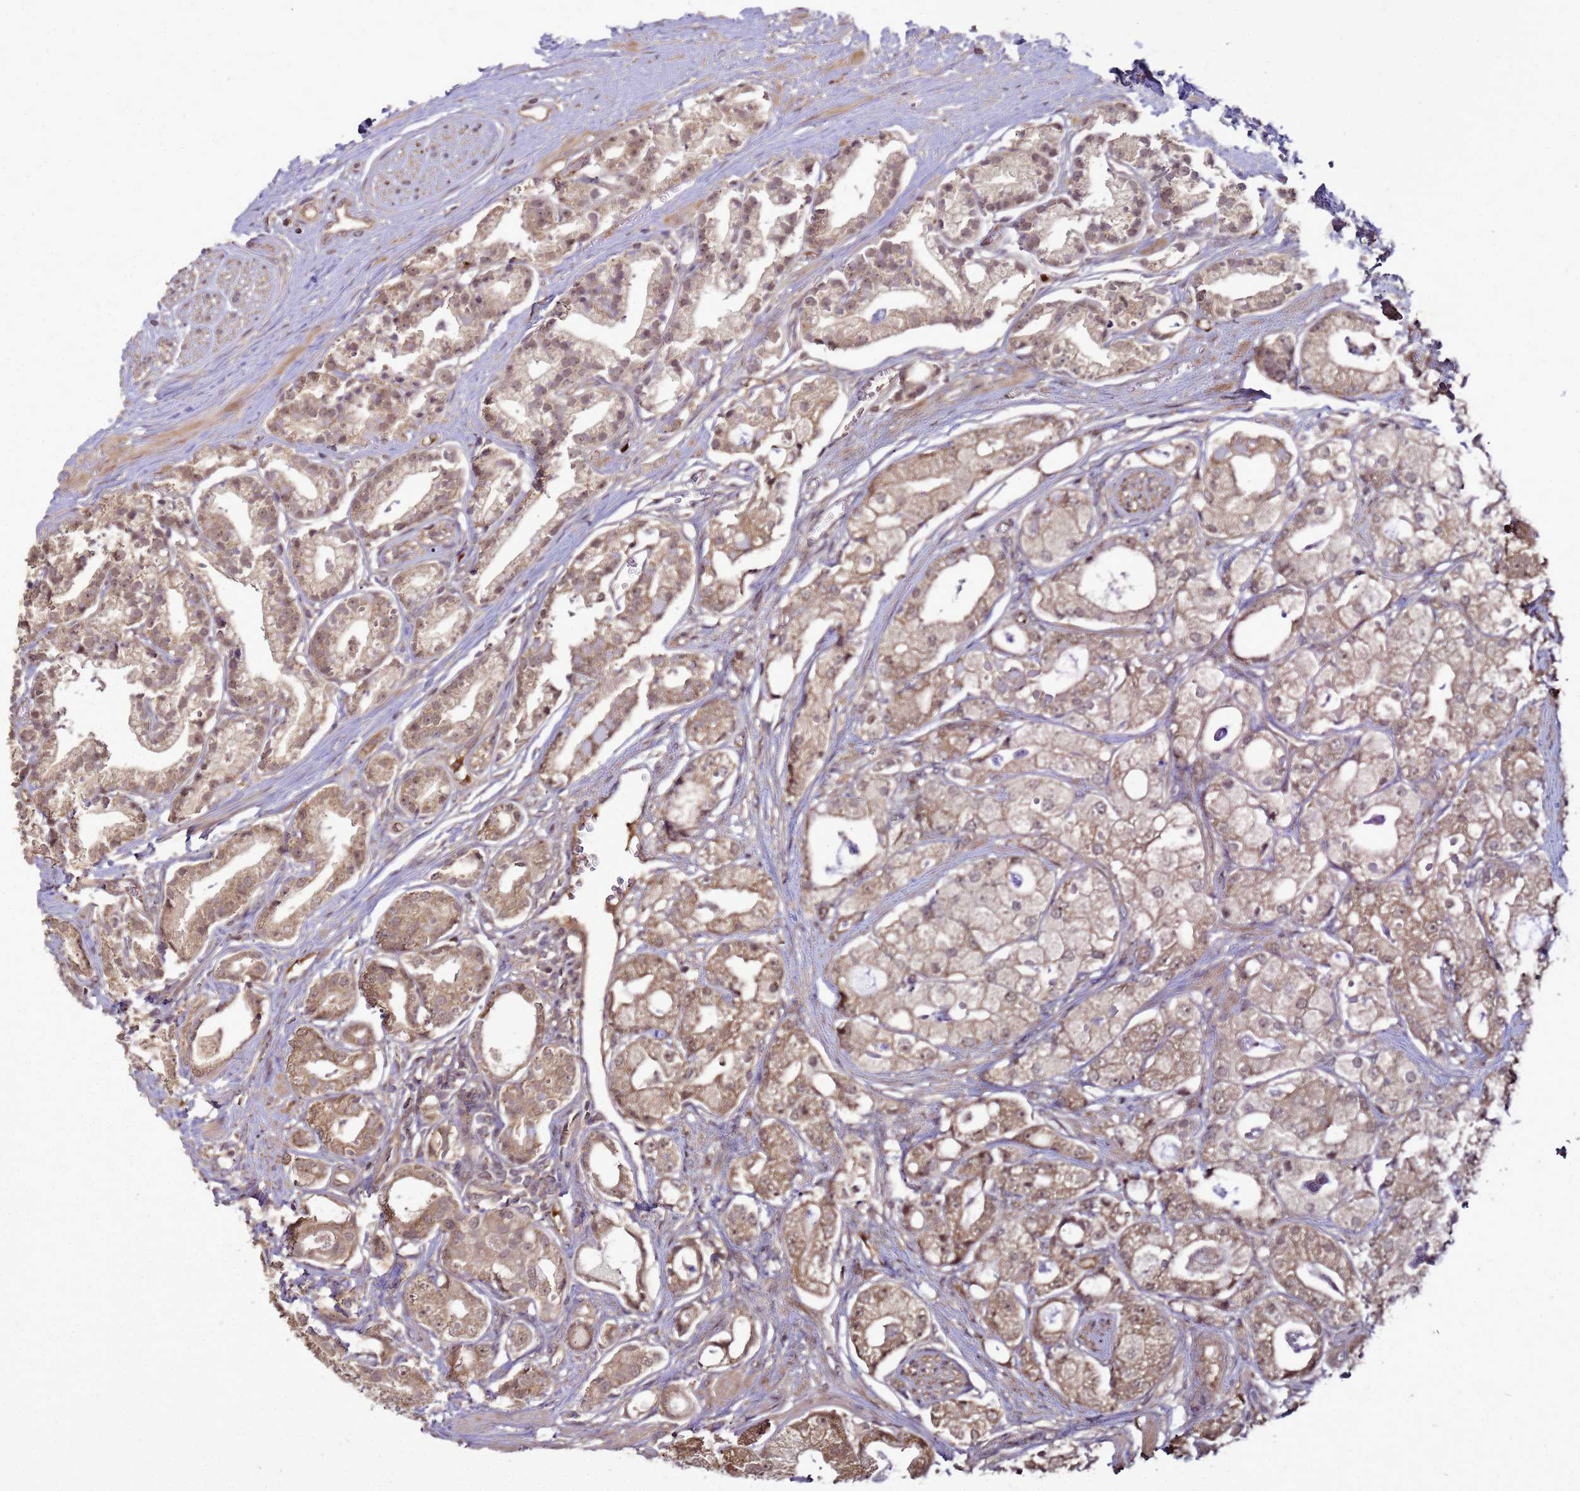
{"staining": {"intensity": "weak", "quantity": ">75%", "location": "cytoplasmic/membranous,nuclear"}, "tissue": "prostate cancer", "cell_type": "Tumor cells", "image_type": "cancer", "snomed": [{"axis": "morphology", "description": "Adenocarcinoma, High grade"}, {"axis": "topography", "description": "Prostate"}], "caption": "Immunohistochemical staining of prostate cancer (high-grade adenocarcinoma) reveals low levels of weak cytoplasmic/membranous and nuclear protein positivity in approximately >75% of tumor cells. The protein of interest is shown in brown color, while the nuclei are stained blue.", "gene": "CRBN", "patient": {"sex": "male", "age": 71}}